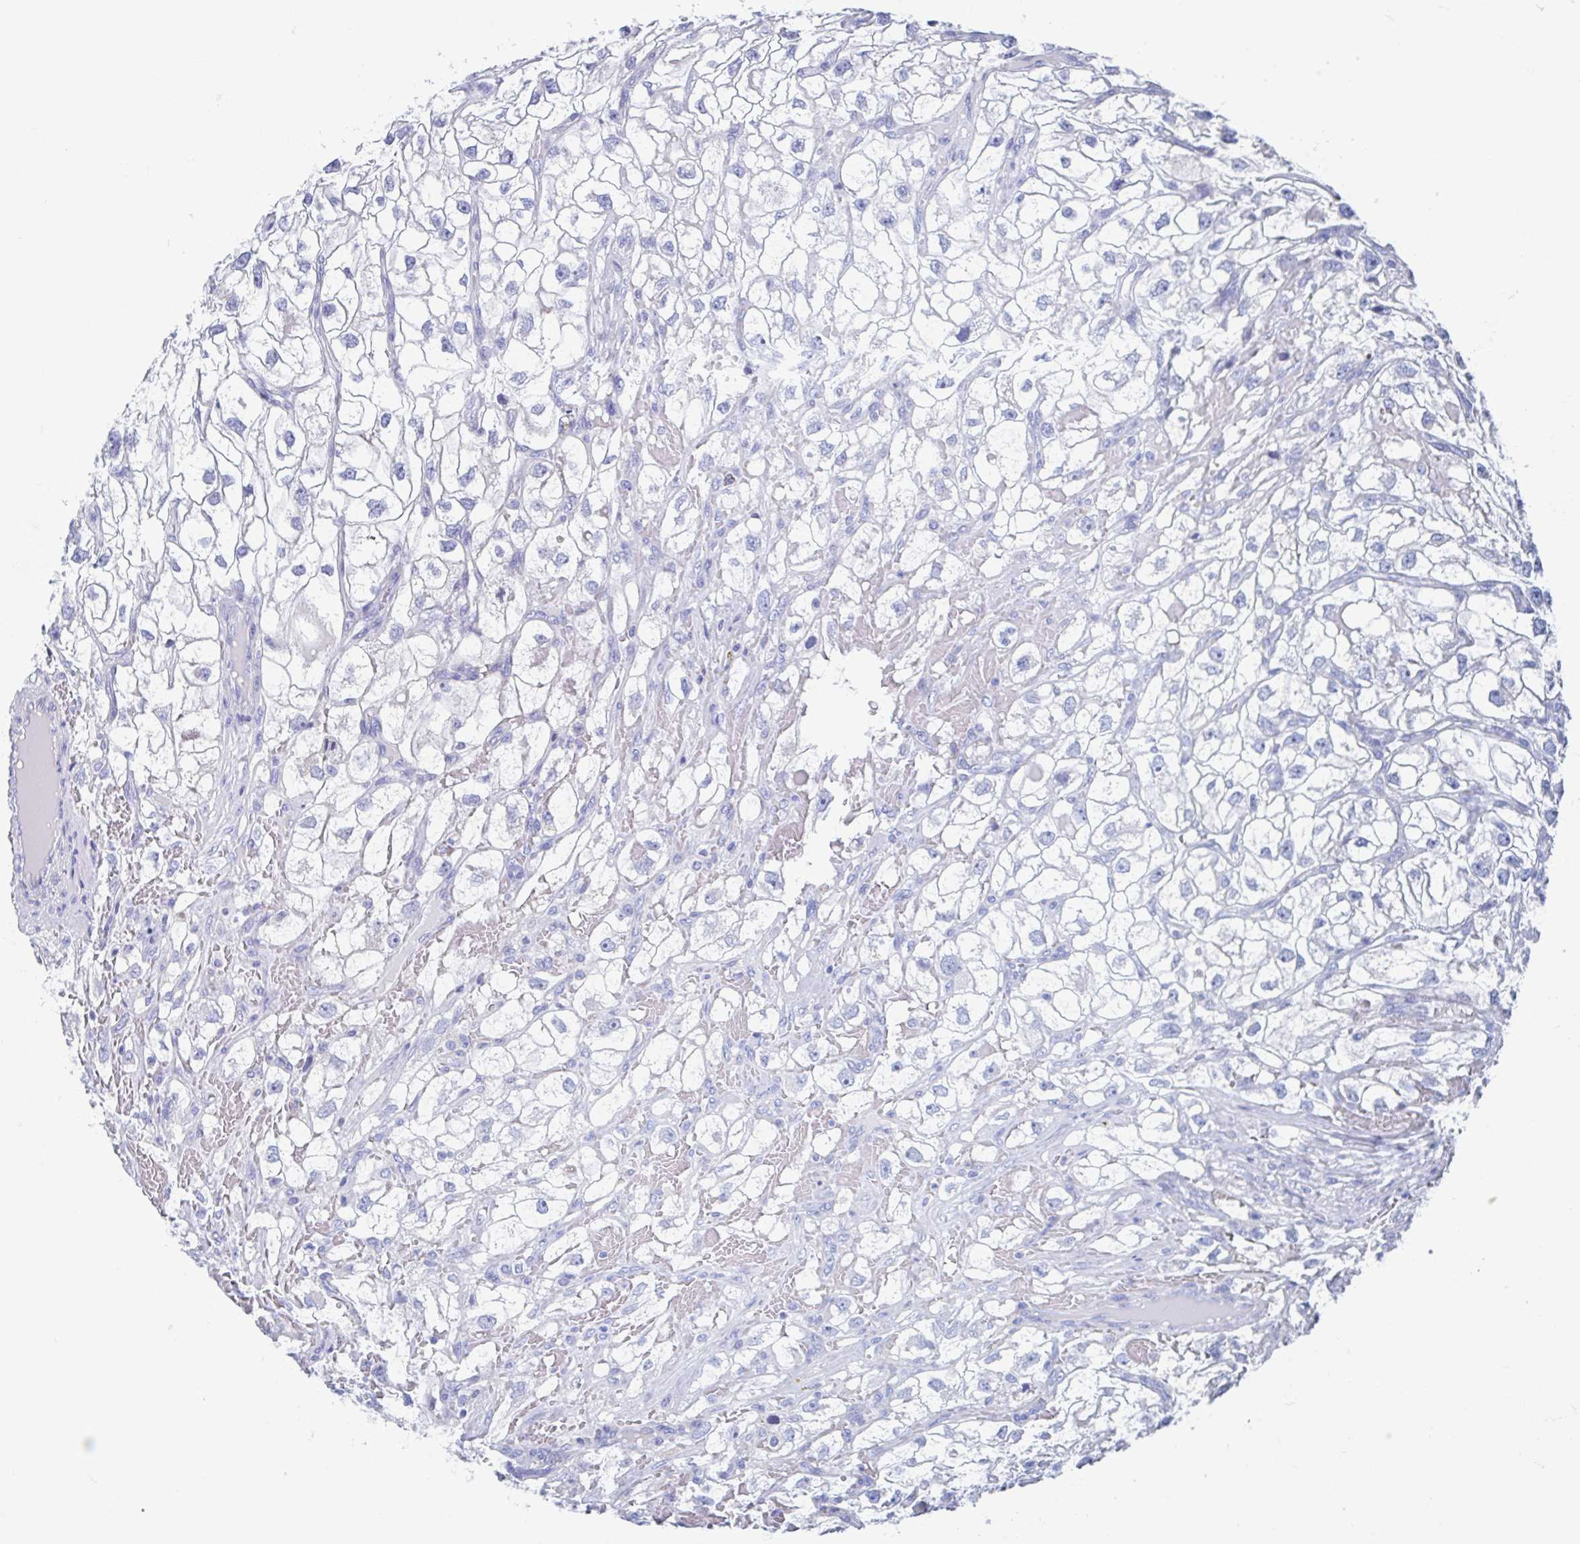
{"staining": {"intensity": "negative", "quantity": "none", "location": "none"}, "tissue": "renal cancer", "cell_type": "Tumor cells", "image_type": "cancer", "snomed": [{"axis": "morphology", "description": "Adenocarcinoma, NOS"}, {"axis": "topography", "description": "Kidney"}], "caption": "Tumor cells are negative for brown protein staining in renal cancer.", "gene": "SHCBP1L", "patient": {"sex": "male", "age": 59}}